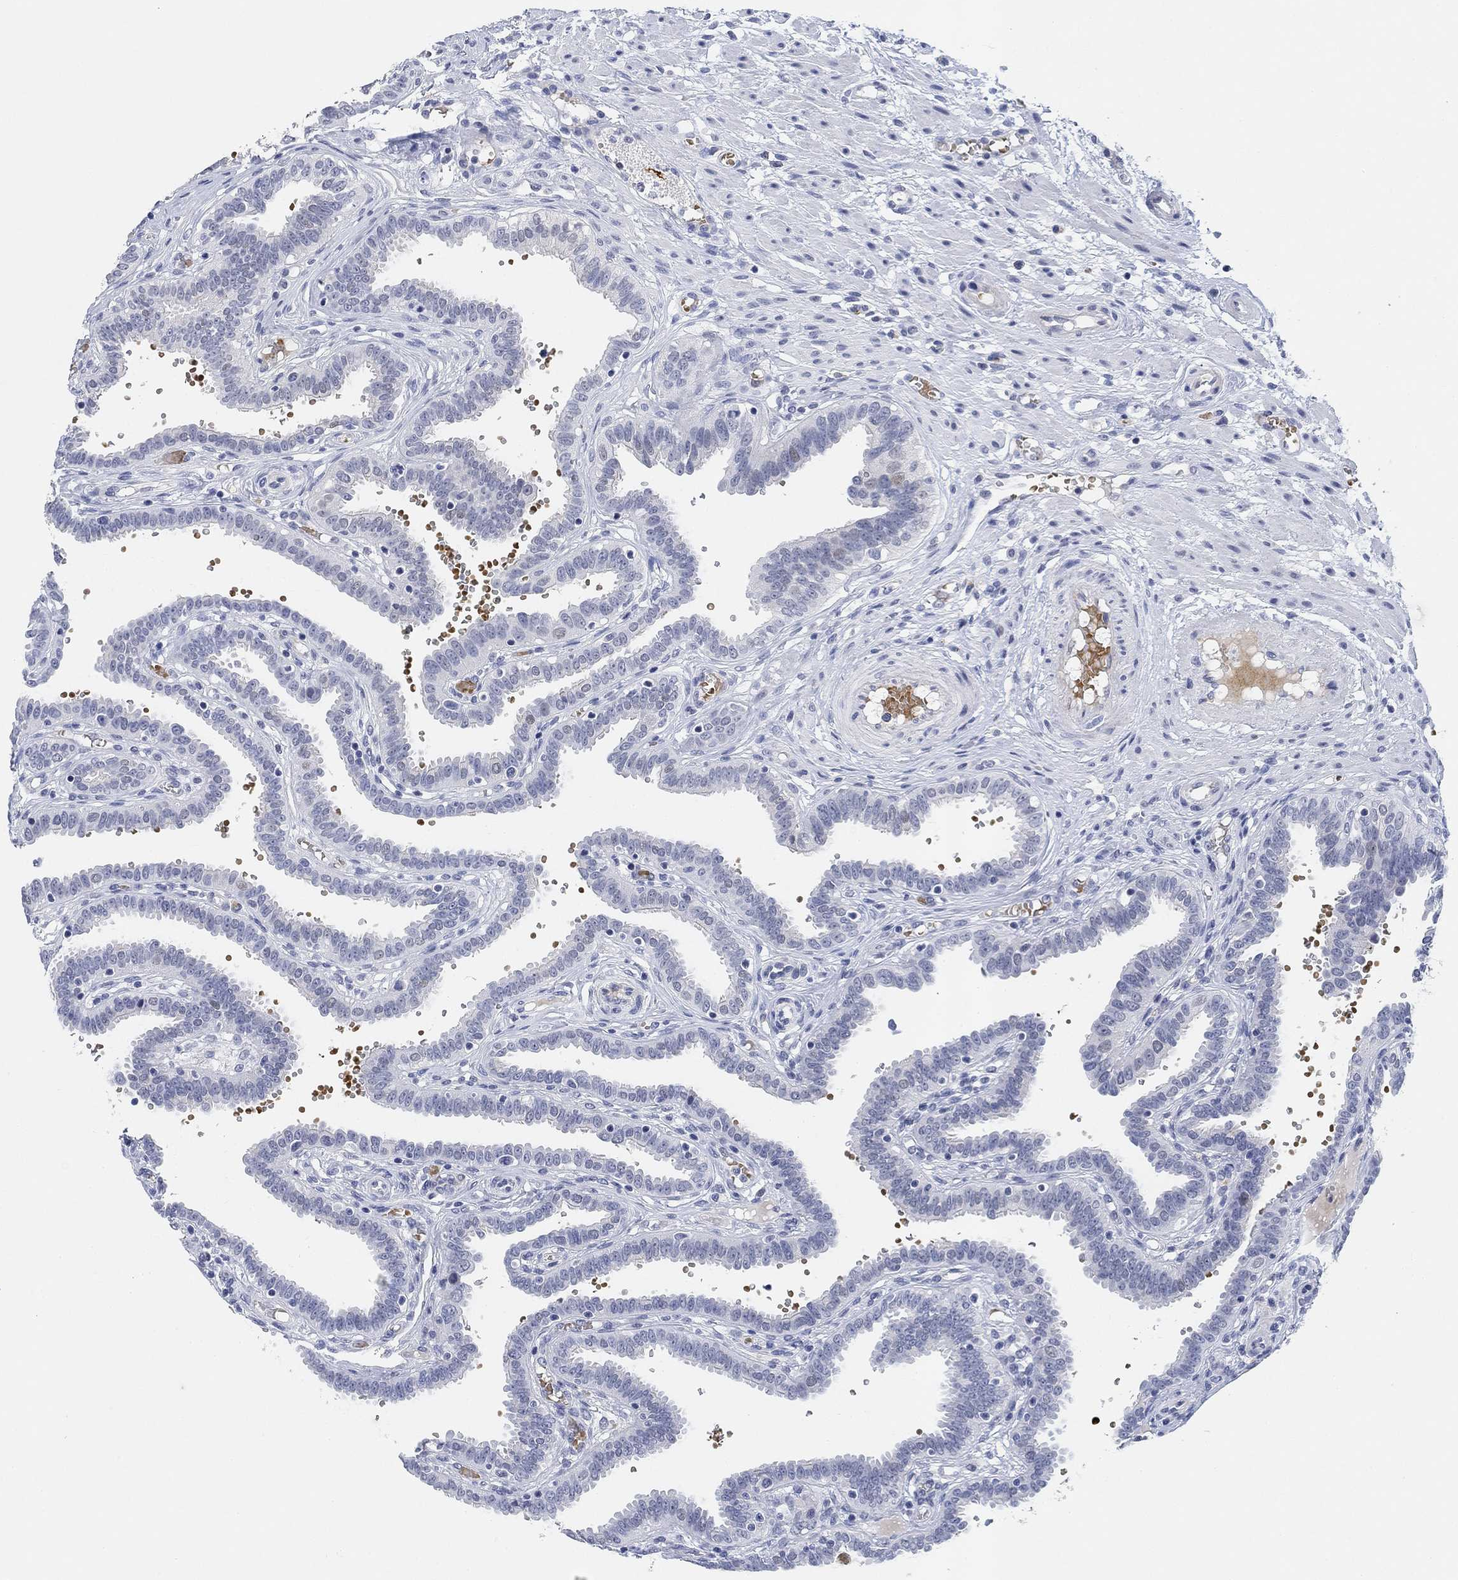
{"staining": {"intensity": "negative", "quantity": "none", "location": "none"}, "tissue": "fallopian tube", "cell_type": "Glandular cells", "image_type": "normal", "snomed": [{"axis": "morphology", "description": "Normal tissue, NOS"}, {"axis": "topography", "description": "Fallopian tube"}], "caption": "Immunohistochemical staining of benign fallopian tube shows no significant staining in glandular cells. (DAB (3,3'-diaminobenzidine) immunohistochemistry visualized using brightfield microscopy, high magnification).", "gene": "PAX6", "patient": {"sex": "female", "age": 37}}